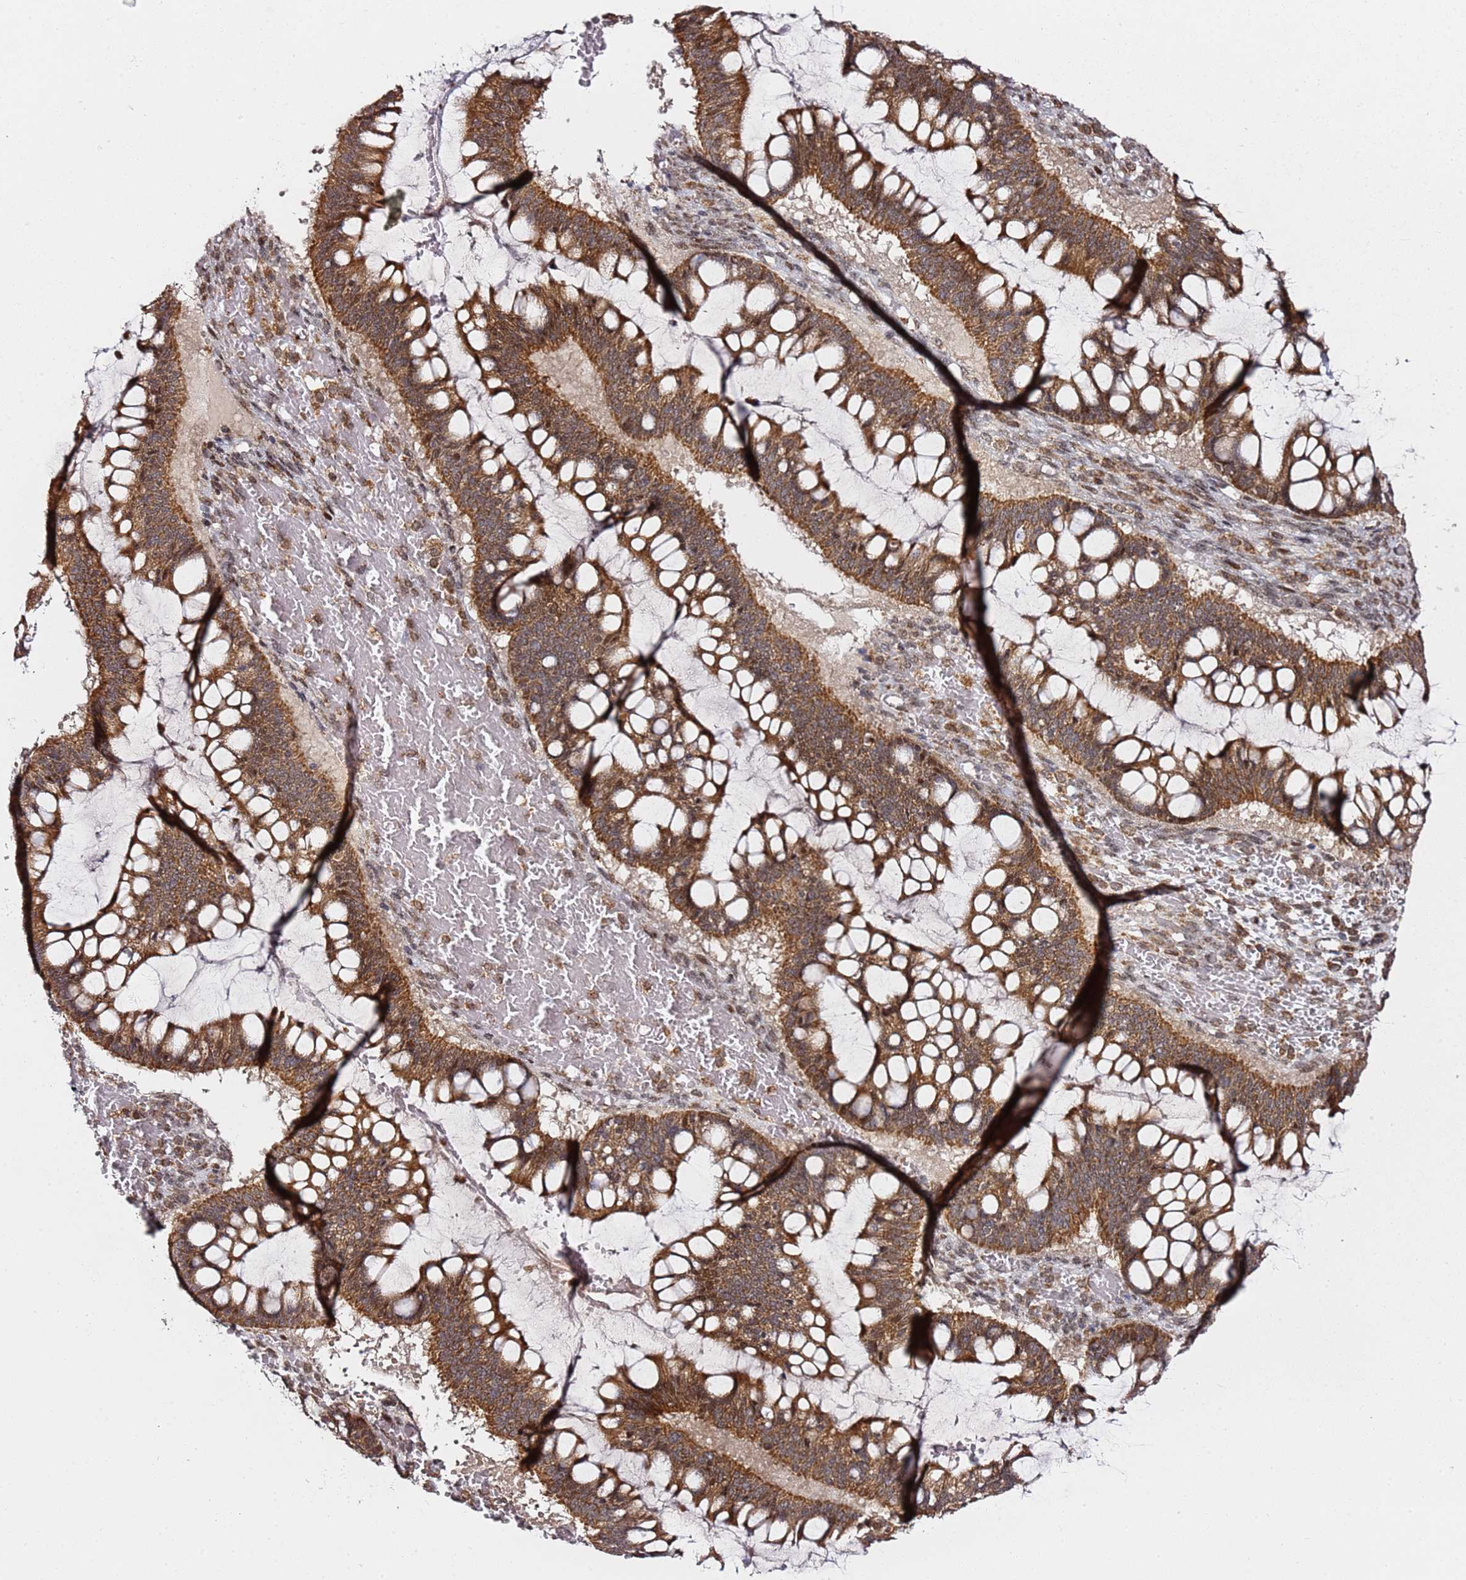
{"staining": {"intensity": "moderate", "quantity": ">75%", "location": "cytoplasmic/membranous"}, "tissue": "ovarian cancer", "cell_type": "Tumor cells", "image_type": "cancer", "snomed": [{"axis": "morphology", "description": "Cystadenocarcinoma, mucinous, NOS"}, {"axis": "topography", "description": "Ovary"}], "caption": "A micrograph of mucinous cystadenocarcinoma (ovarian) stained for a protein reveals moderate cytoplasmic/membranous brown staining in tumor cells. The protein is shown in brown color, while the nuclei are stained blue.", "gene": "TP53AIP1", "patient": {"sex": "female", "age": 73}}